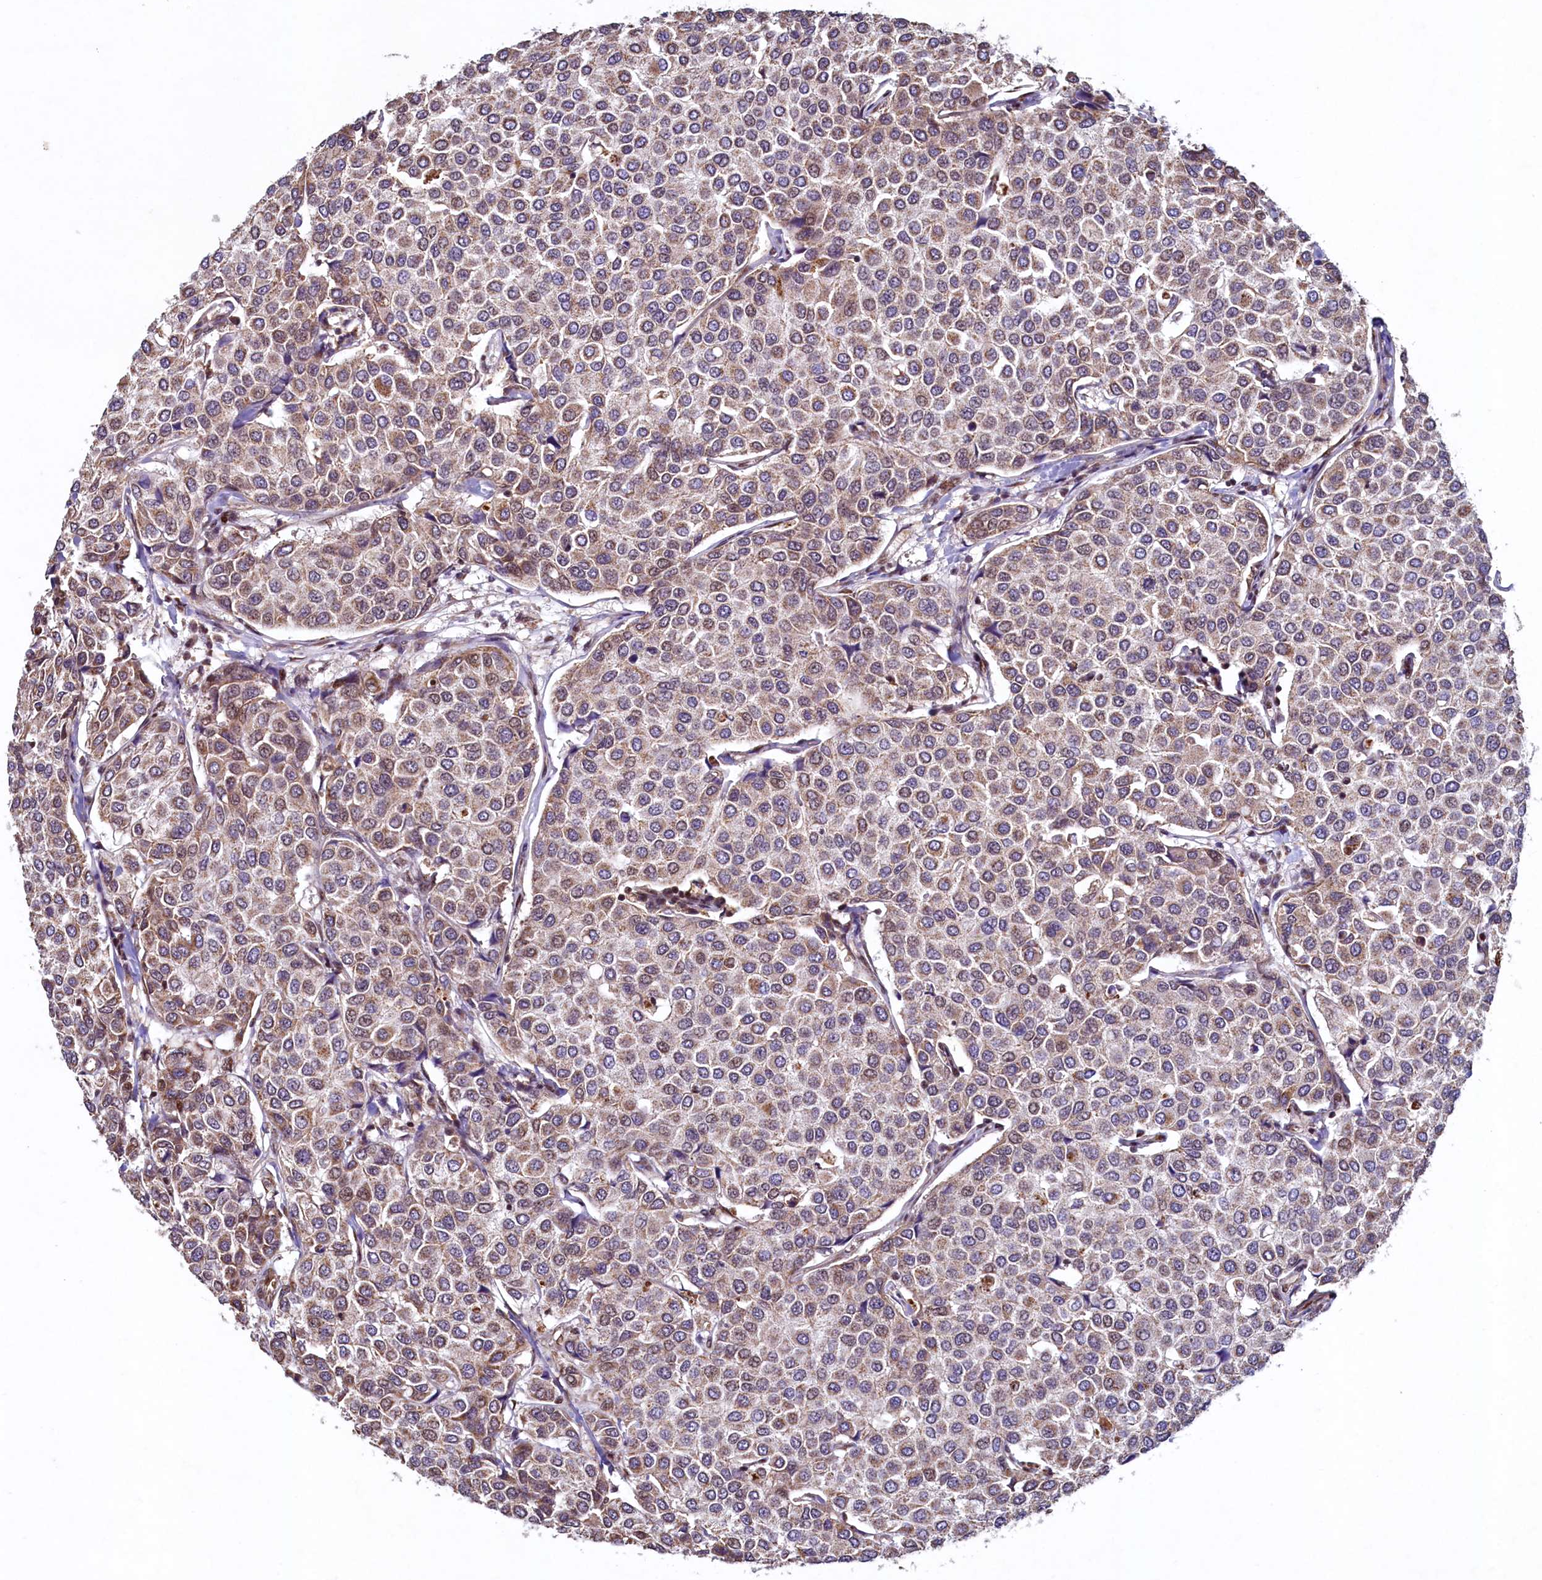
{"staining": {"intensity": "weak", "quantity": ">75%", "location": "cytoplasmic/membranous,nuclear"}, "tissue": "breast cancer", "cell_type": "Tumor cells", "image_type": "cancer", "snomed": [{"axis": "morphology", "description": "Duct carcinoma"}, {"axis": "topography", "description": "Breast"}], "caption": "A brown stain labels weak cytoplasmic/membranous and nuclear expression of a protein in human breast infiltrating ductal carcinoma tumor cells.", "gene": "ZNF577", "patient": {"sex": "female", "age": 55}}